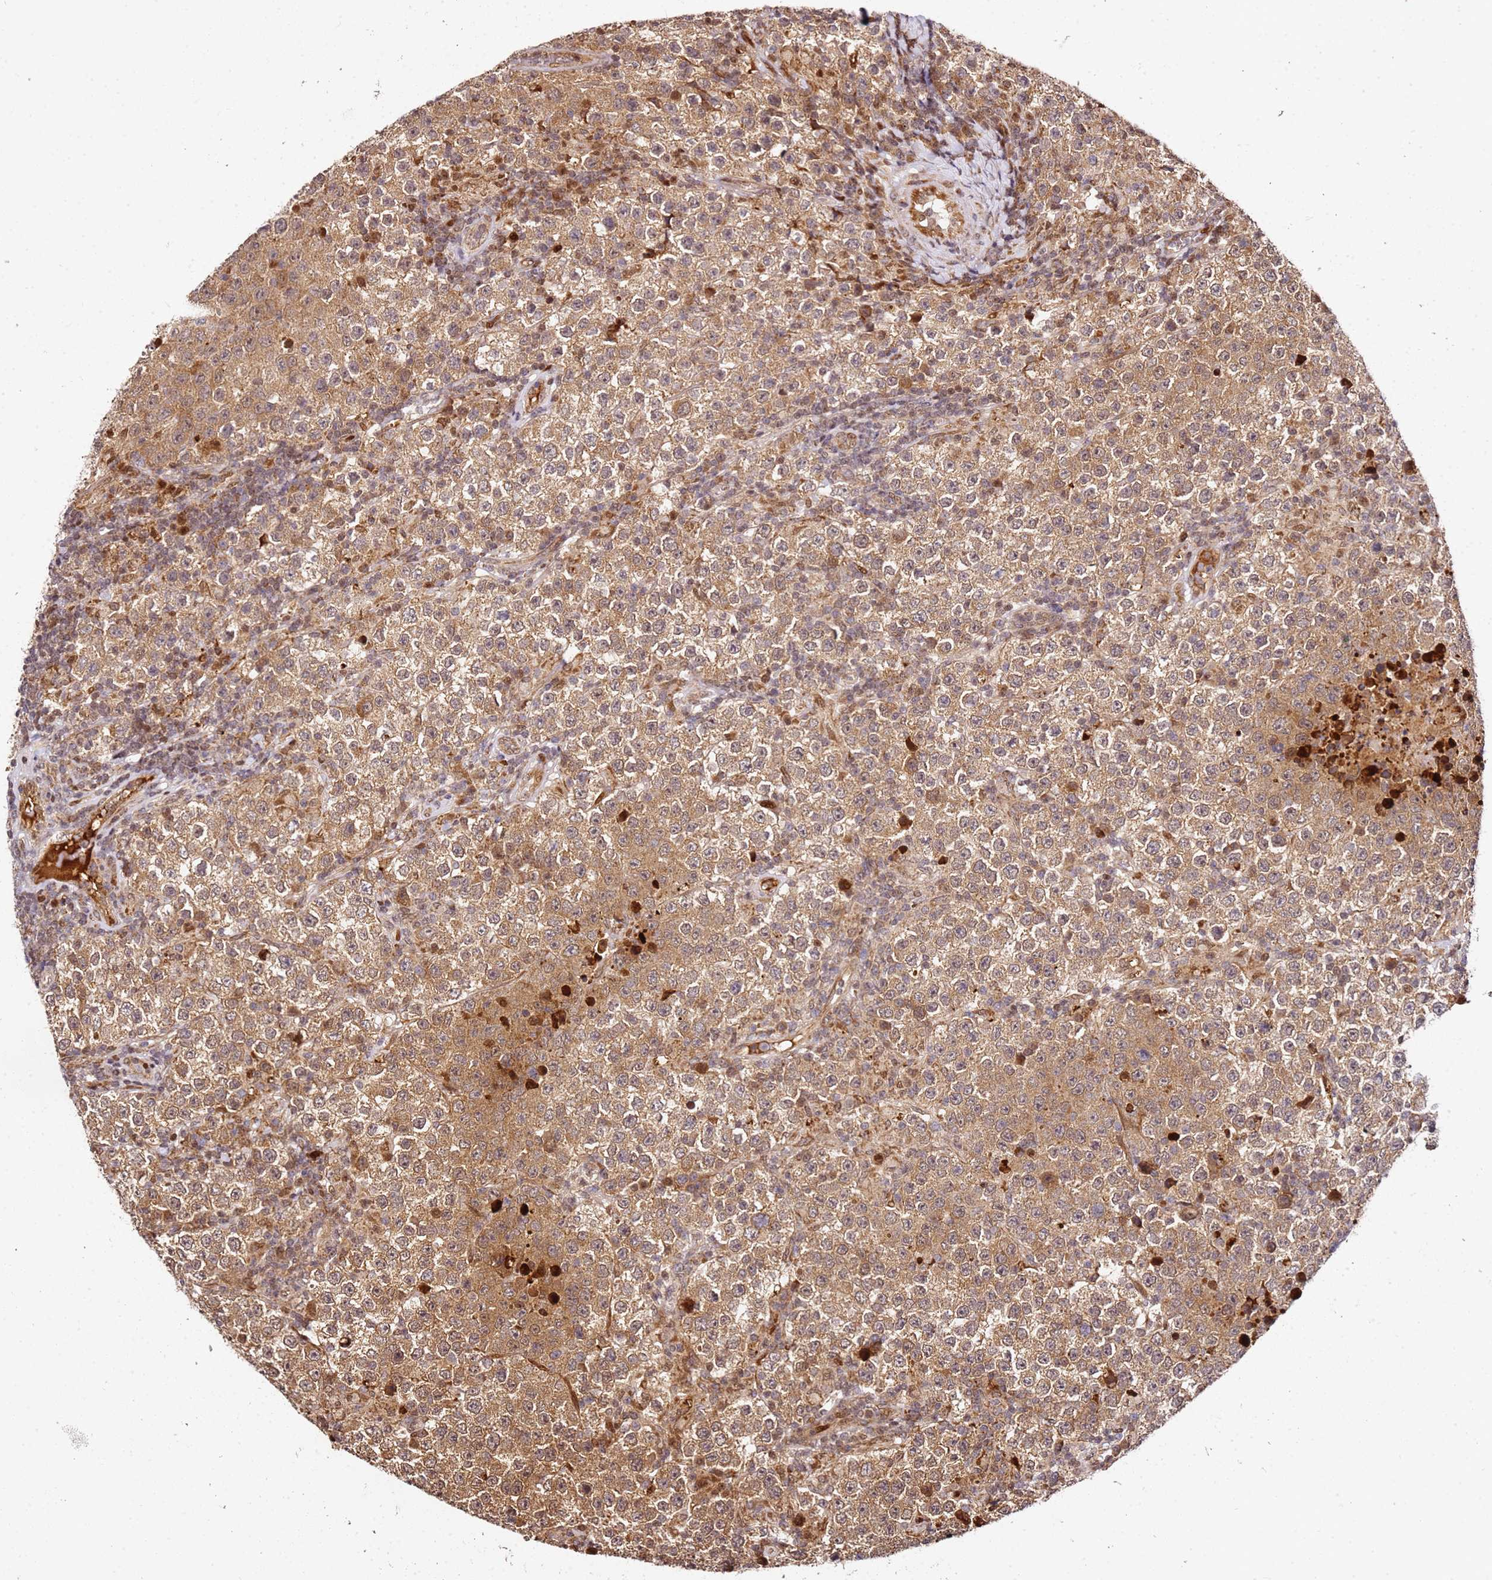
{"staining": {"intensity": "moderate", "quantity": ">75%", "location": "cytoplasmic/membranous"}, "tissue": "testis cancer", "cell_type": "Tumor cells", "image_type": "cancer", "snomed": [{"axis": "morphology", "description": "Seminoma, NOS"}, {"axis": "morphology", "description": "Carcinoma, Embryonal, NOS"}, {"axis": "topography", "description": "Testis"}], "caption": "Immunohistochemical staining of testis cancer exhibits moderate cytoplasmic/membranous protein expression in about >75% of tumor cells. Immunohistochemistry (ihc) stains the protein of interest in brown and the nuclei are stained blue.", "gene": "SMOX", "patient": {"sex": "male", "age": 41}}